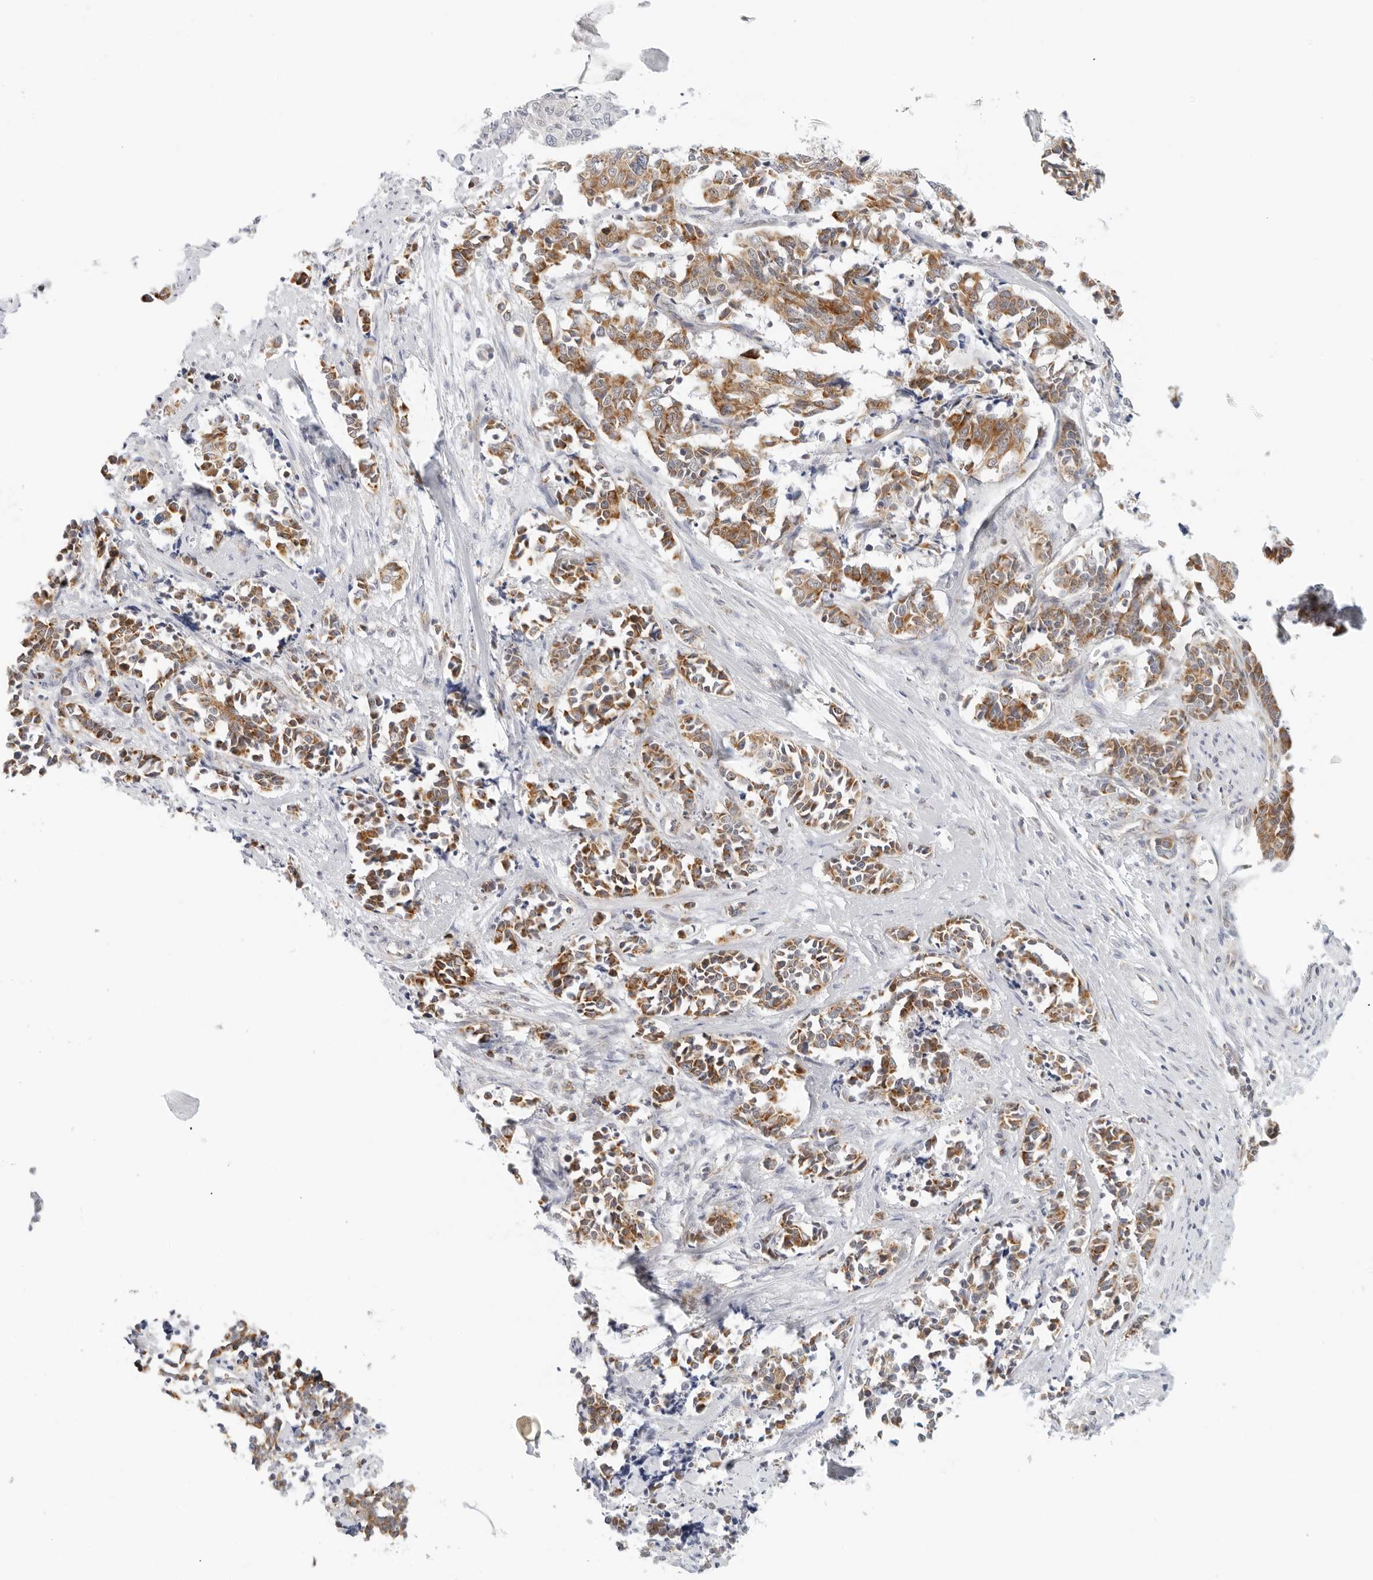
{"staining": {"intensity": "moderate", "quantity": ">75%", "location": "cytoplasmic/membranous"}, "tissue": "cervical cancer", "cell_type": "Tumor cells", "image_type": "cancer", "snomed": [{"axis": "morphology", "description": "Normal tissue, NOS"}, {"axis": "morphology", "description": "Squamous cell carcinoma, NOS"}, {"axis": "topography", "description": "Cervix"}], "caption": "Squamous cell carcinoma (cervical) stained with a protein marker demonstrates moderate staining in tumor cells.", "gene": "RC3H1", "patient": {"sex": "female", "age": 35}}